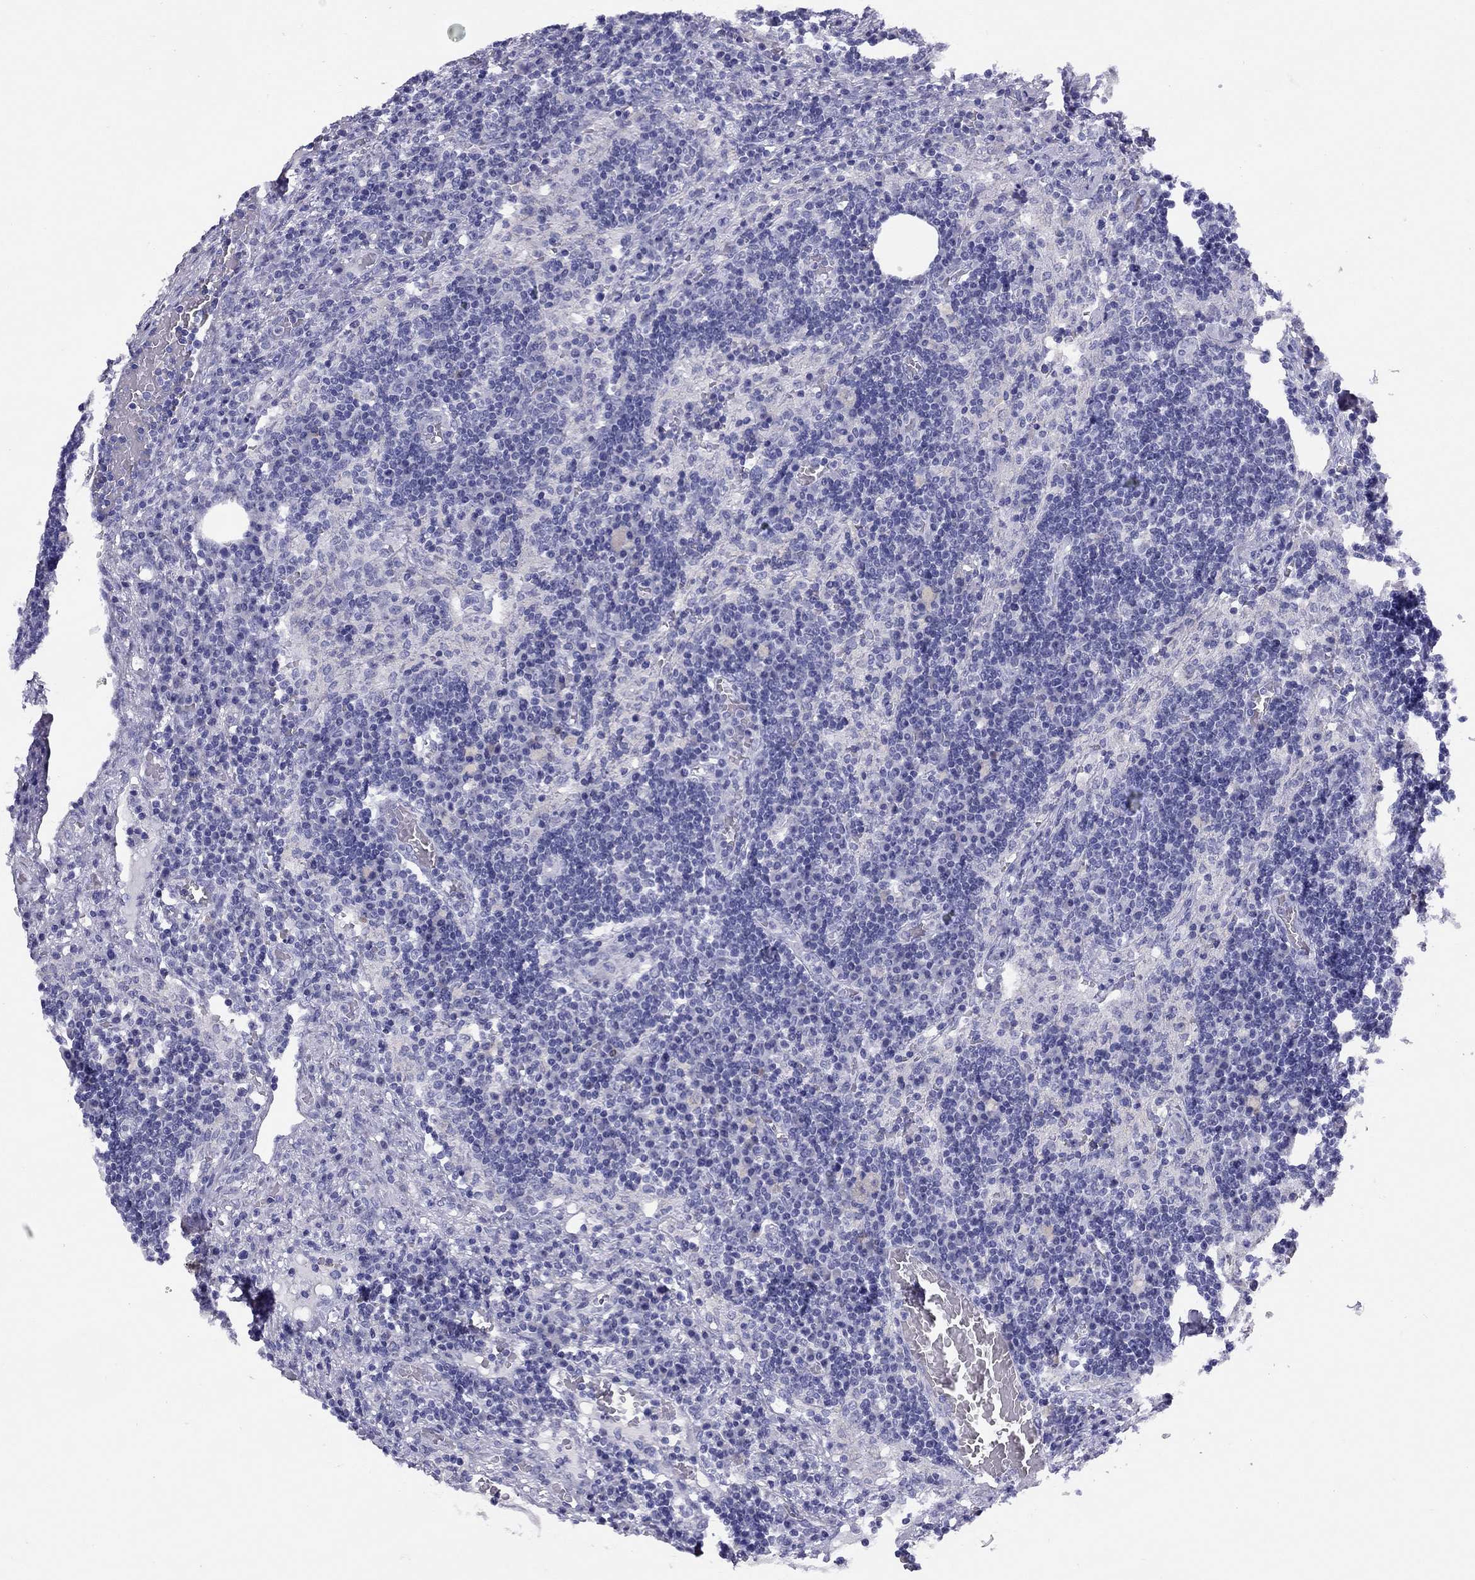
{"staining": {"intensity": "negative", "quantity": "none", "location": "none"}, "tissue": "lymph node", "cell_type": "Germinal center cells", "image_type": "normal", "snomed": [{"axis": "morphology", "description": "Normal tissue, NOS"}, {"axis": "topography", "description": "Lymph node"}], "caption": "Immunohistochemistry (IHC) micrograph of benign lymph node: human lymph node stained with DAB (3,3'-diaminobenzidine) exhibits no significant protein staining in germinal center cells. (Brightfield microscopy of DAB immunohistochemistry (IHC) at high magnification).", "gene": "LRIT2", "patient": {"sex": "male", "age": 63}}